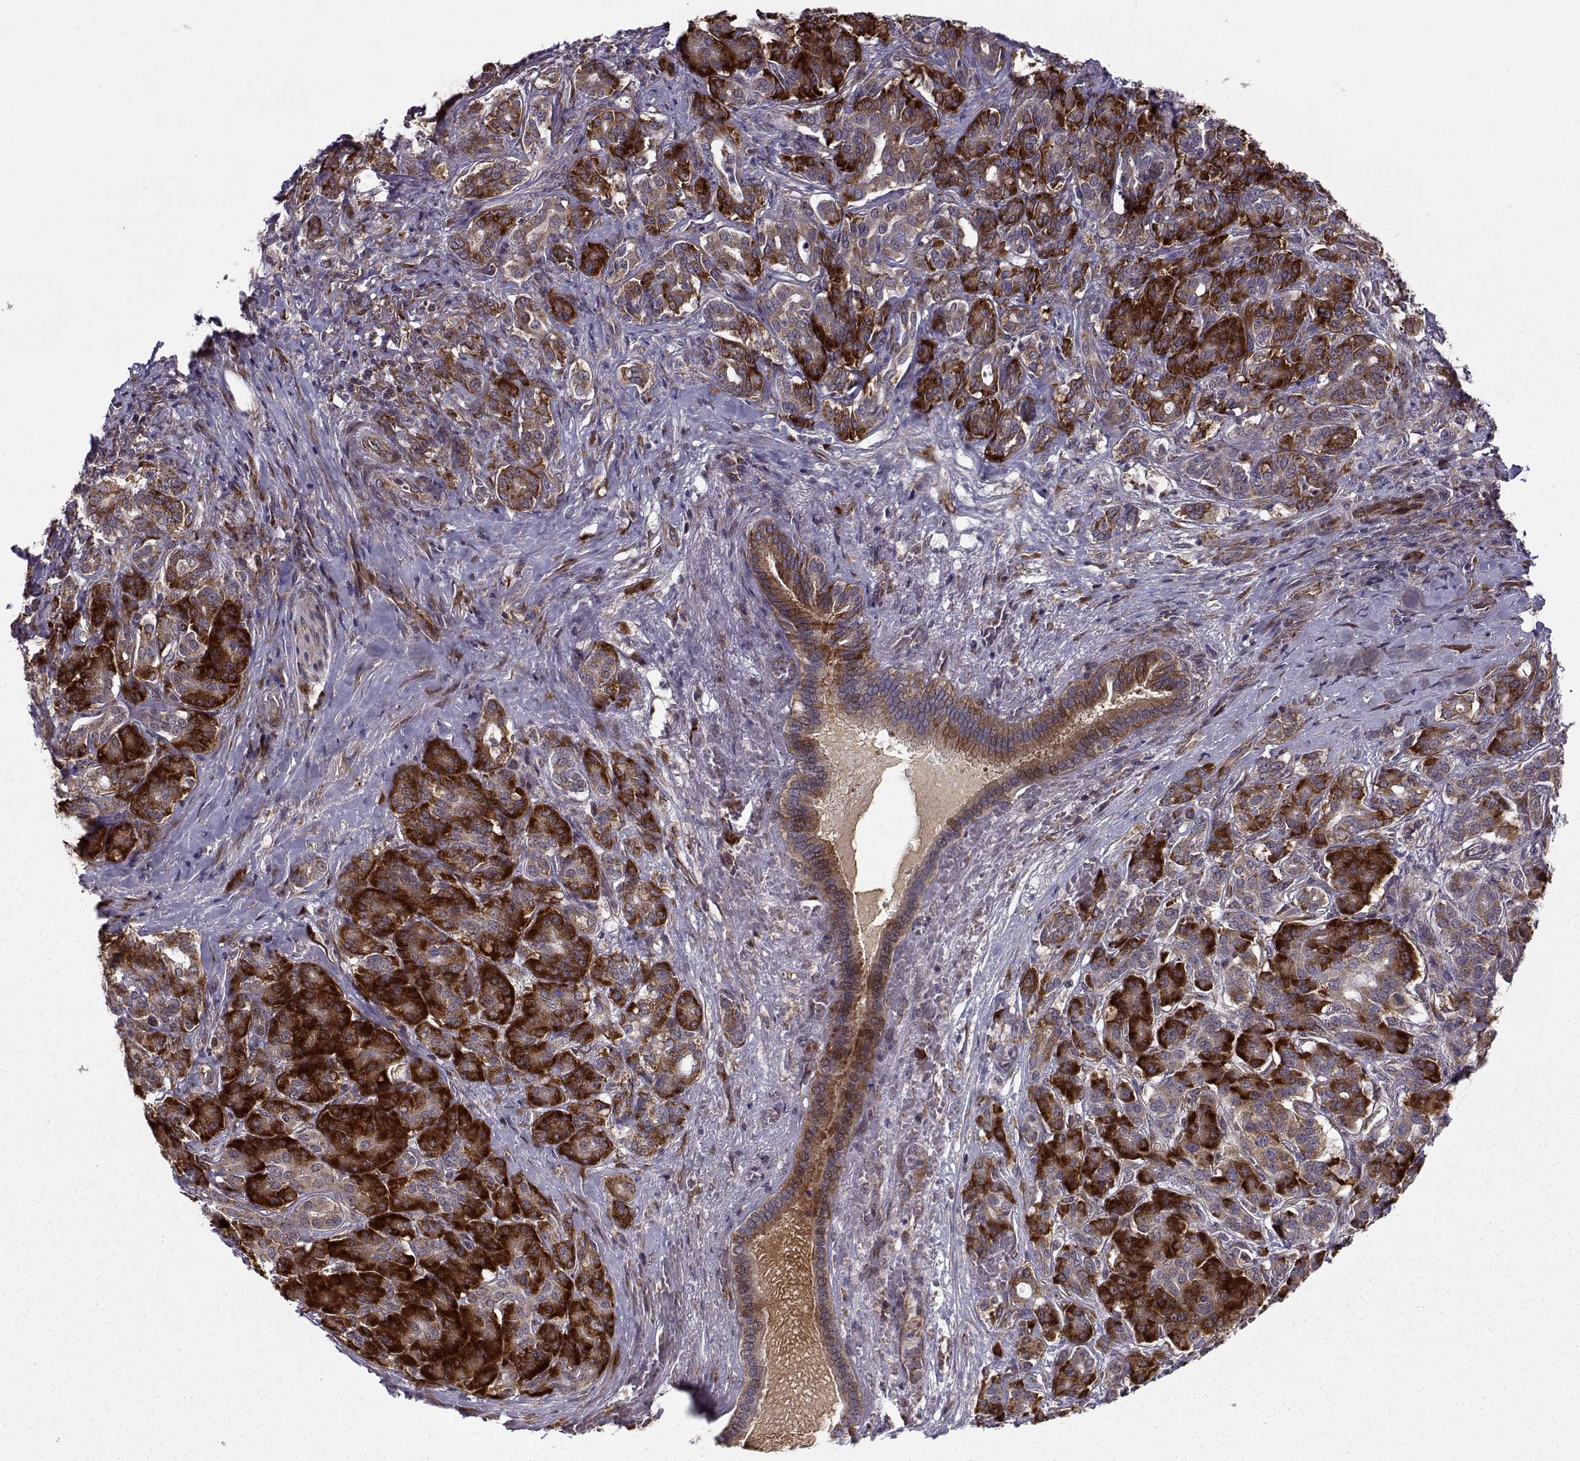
{"staining": {"intensity": "strong", "quantity": ">75%", "location": "cytoplasmic/membranous"}, "tissue": "pancreatic cancer", "cell_type": "Tumor cells", "image_type": "cancer", "snomed": [{"axis": "morphology", "description": "Normal tissue, NOS"}, {"axis": "morphology", "description": "Inflammation, NOS"}, {"axis": "morphology", "description": "Adenocarcinoma, NOS"}, {"axis": "topography", "description": "Pancreas"}], "caption": "DAB immunohistochemical staining of human pancreatic adenocarcinoma demonstrates strong cytoplasmic/membranous protein positivity in about >75% of tumor cells. (brown staining indicates protein expression, while blue staining denotes nuclei).", "gene": "RPL31", "patient": {"sex": "male", "age": 57}}